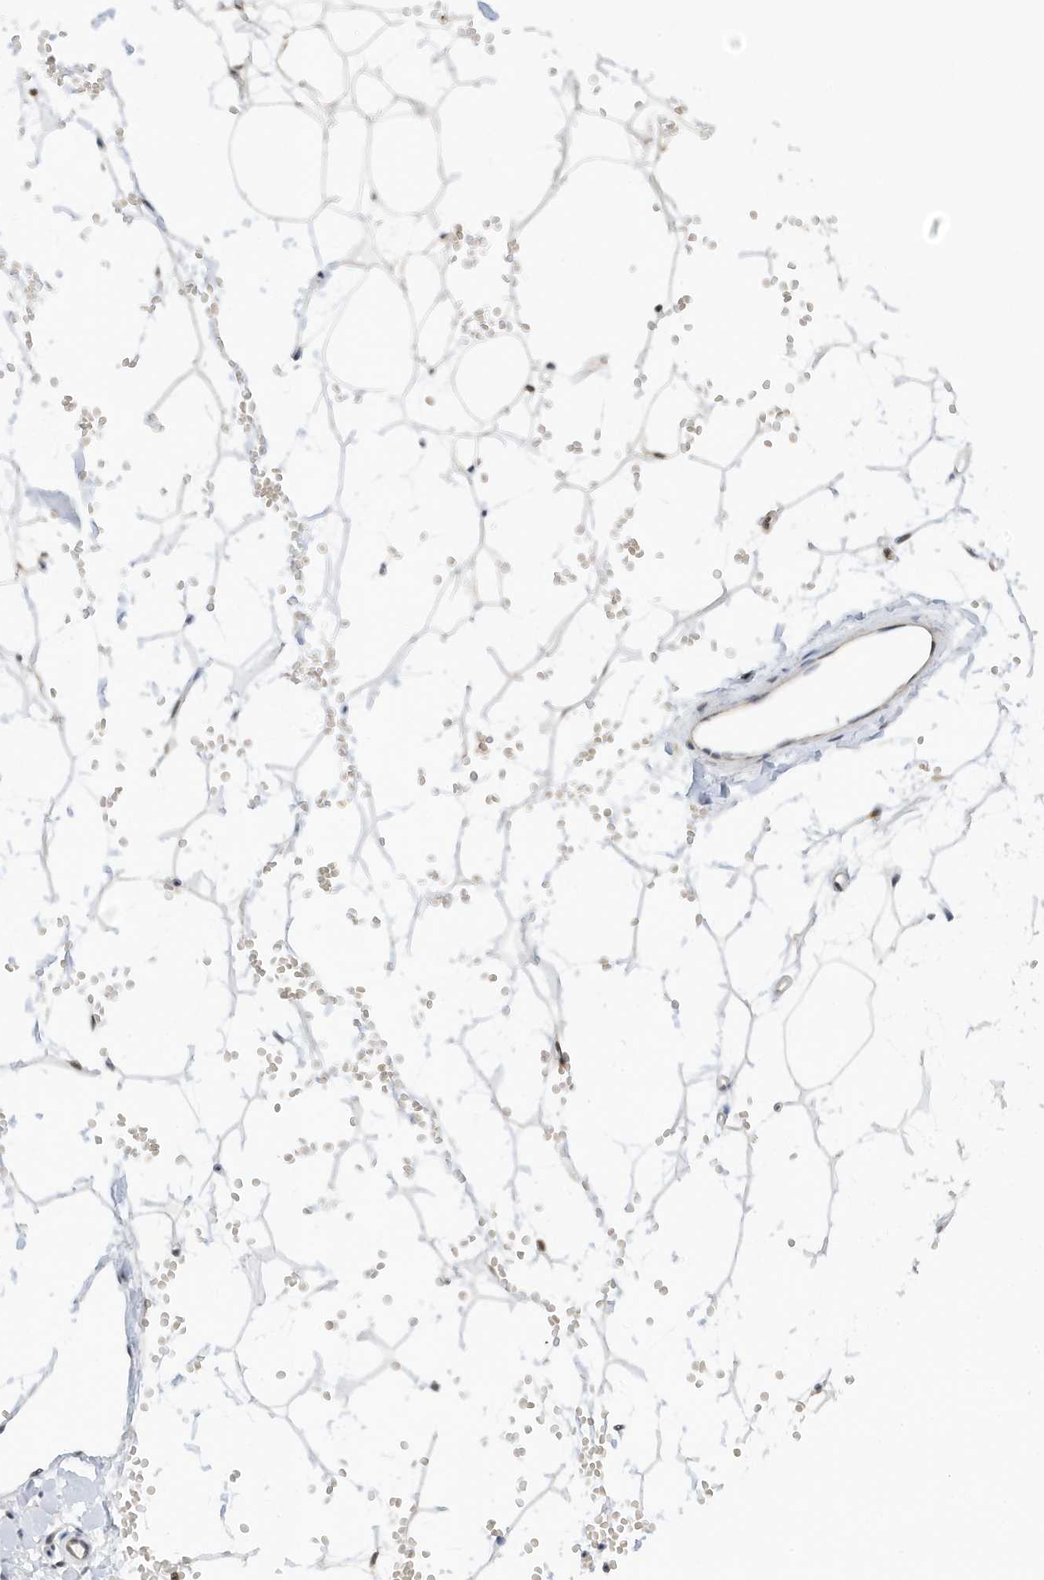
{"staining": {"intensity": "weak", "quantity": "25%-75%", "location": "nuclear"}, "tissue": "adipose tissue", "cell_type": "Adipocytes", "image_type": "normal", "snomed": [{"axis": "morphology", "description": "Normal tissue, NOS"}, {"axis": "topography", "description": "Breast"}], "caption": "A brown stain shows weak nuclear positivity of a protein in adipocytes of unremarkable adipose tissue.", "gene": "TAB3", "patient": {"sex": "female", "age": 23}}